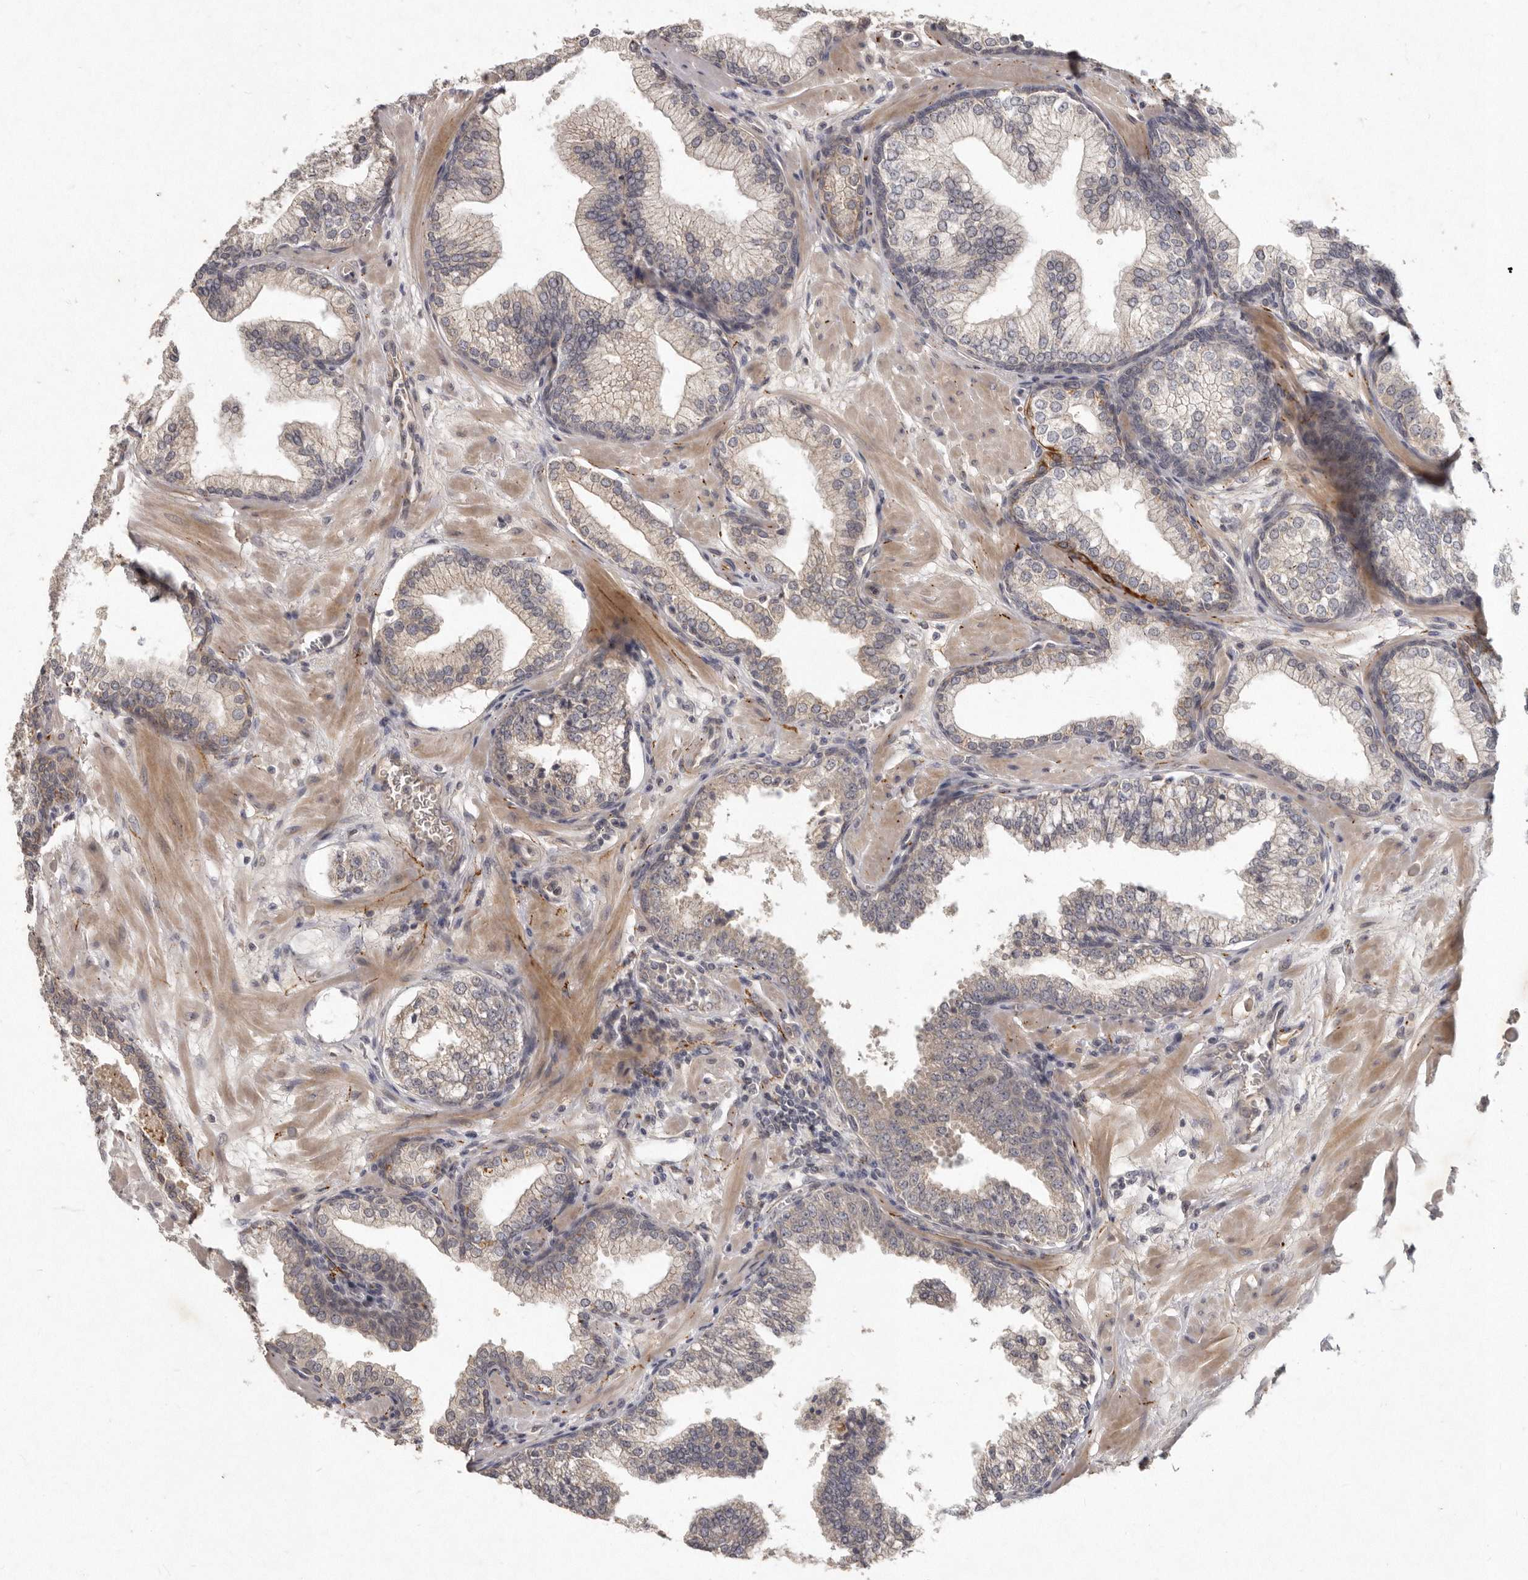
{"staining": {"intensity": "weak", "quantity": "<25%", "location": "cytoplasmic/membranous"}, "tissue": "prostate", "cell_type": "Glandular cells", "image_type": "normal", "snomed": [{"axis": "morphology", "description": "Normal tissue, NOS"}, {"axis": "morphology", "description": "Urothelial carcinoma, Low grade"}, {"axis": "topography", "description": "Urinary bladder"}, {"axis": "topography", "description": "Prostate"}], "caption": "DAB immunohistochemical staining of normal human prostate displays no significant positivity in glandular cells. (Brightfield microscopy of DAB immunohistochemistry (IHC) at high magnification).", "gene": "SLC22A1", "patient": {"sex": "male", "age": 60}}